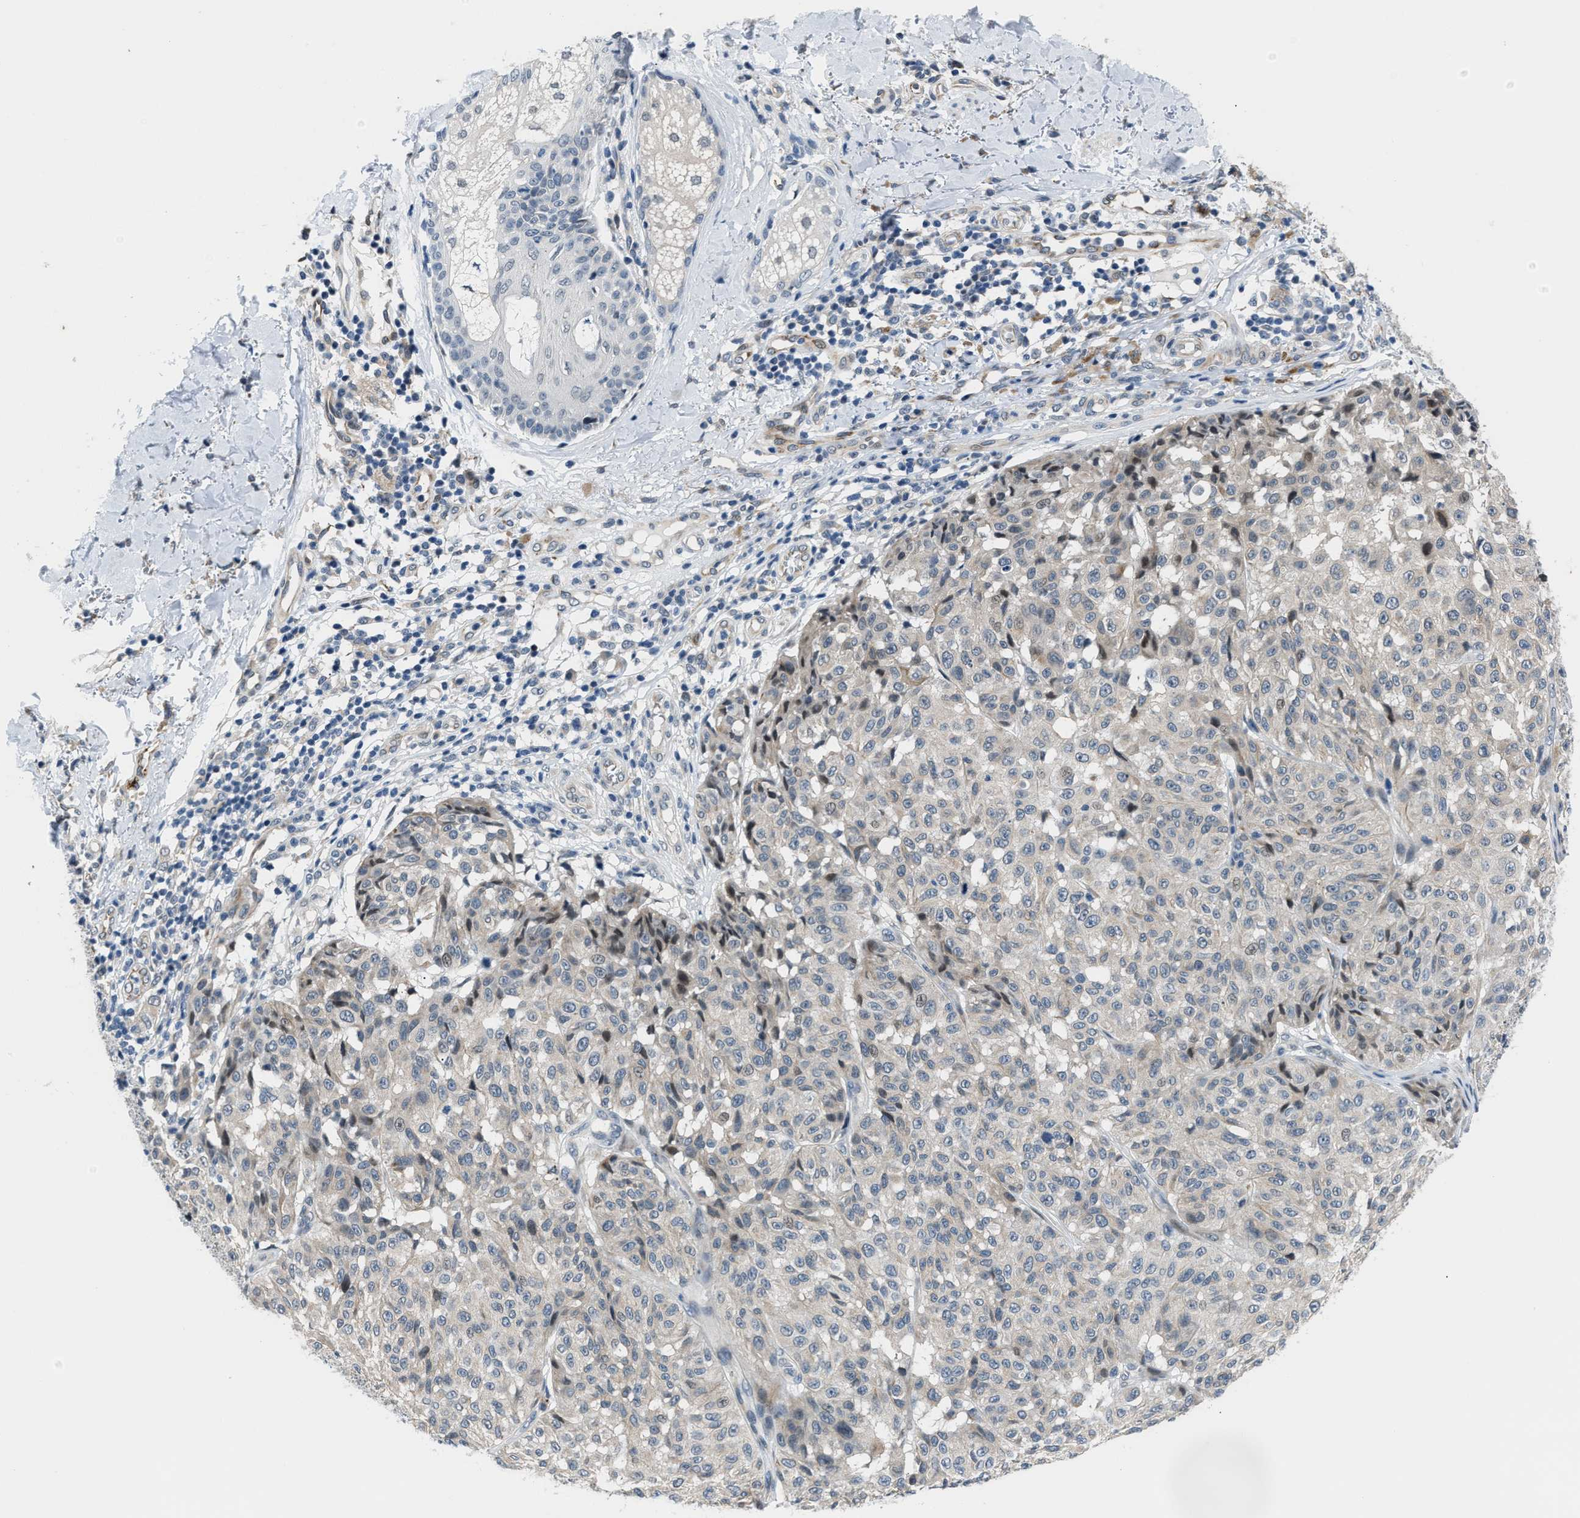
{"staining": {"intensity": "negative", "quantity": "none", "location": "none"}, "tissue": "melanoma", "cell_type": "Tumor cells", "image_type": "cancer", "snomed": [{"axis": "morphology", "description": "Malignant melanoma, NOS"}, {"axis": "topography", "description": "Skin"}], "caption": "IHC of malignant melanoma exhibits no expression in tumor cells.", "gene": "PPM1H", "patient": {"sex": "female", "age": 46}}